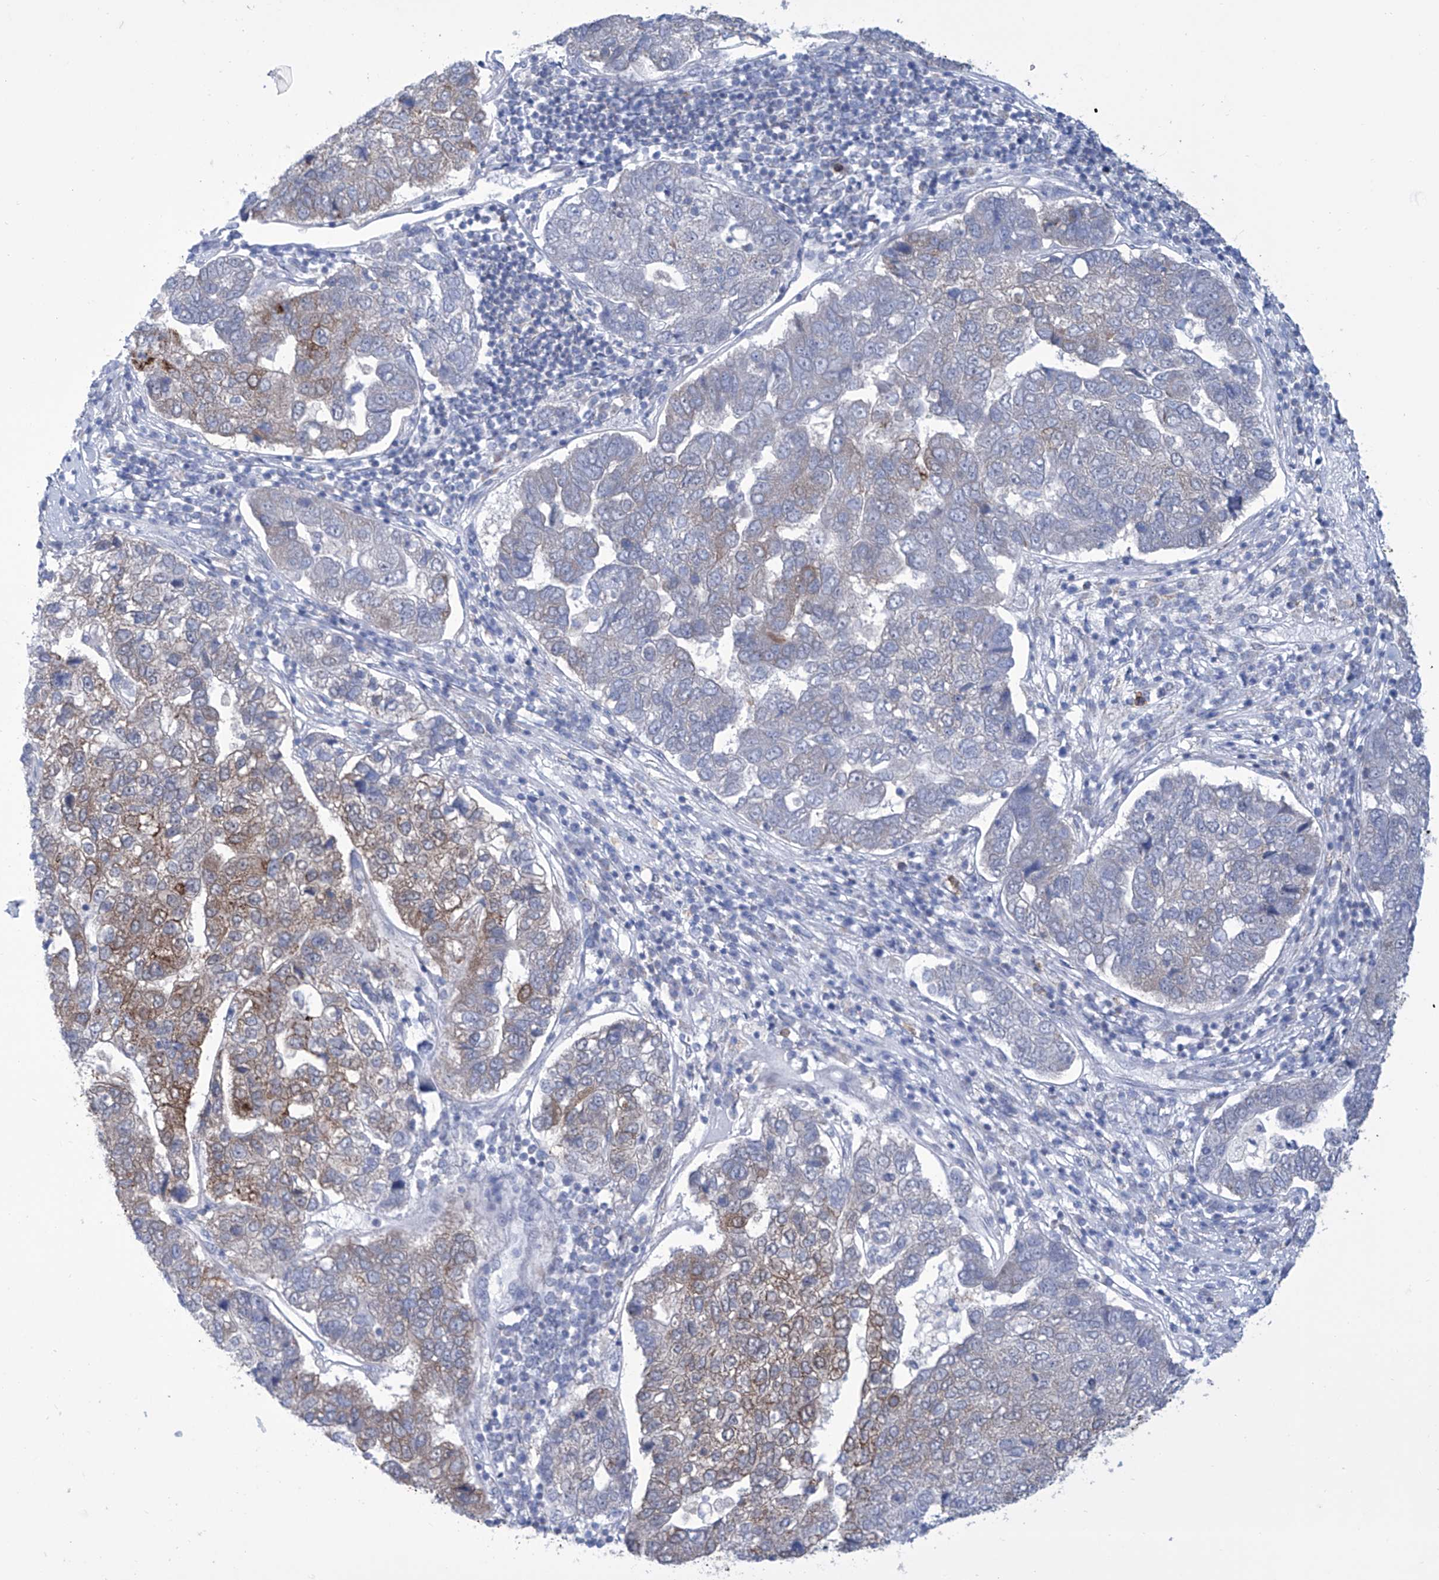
{"staining": {"intensity": "strong", "quantity": "25%-75%", "location": "cytoplasmic/membranous"}, "tissue": "pancreatic cancer", "cell_type": "Tumor cells", "image_type": "cancer", "snomed": [{"axis": "morphology", "description": "Adenocarcinoma, NOS"}, {"axis": "topography", "description": "Pancreas"}], "caption": "Protein analysis of adenocarcinoma (pancreatic) tissue demonstrates strong cytoplasmic/membranous positivity in approximately 25%-75% of tumor cells.", "gene": "ALDH6A1", "patient": {"sex": "female", "age": 61}}